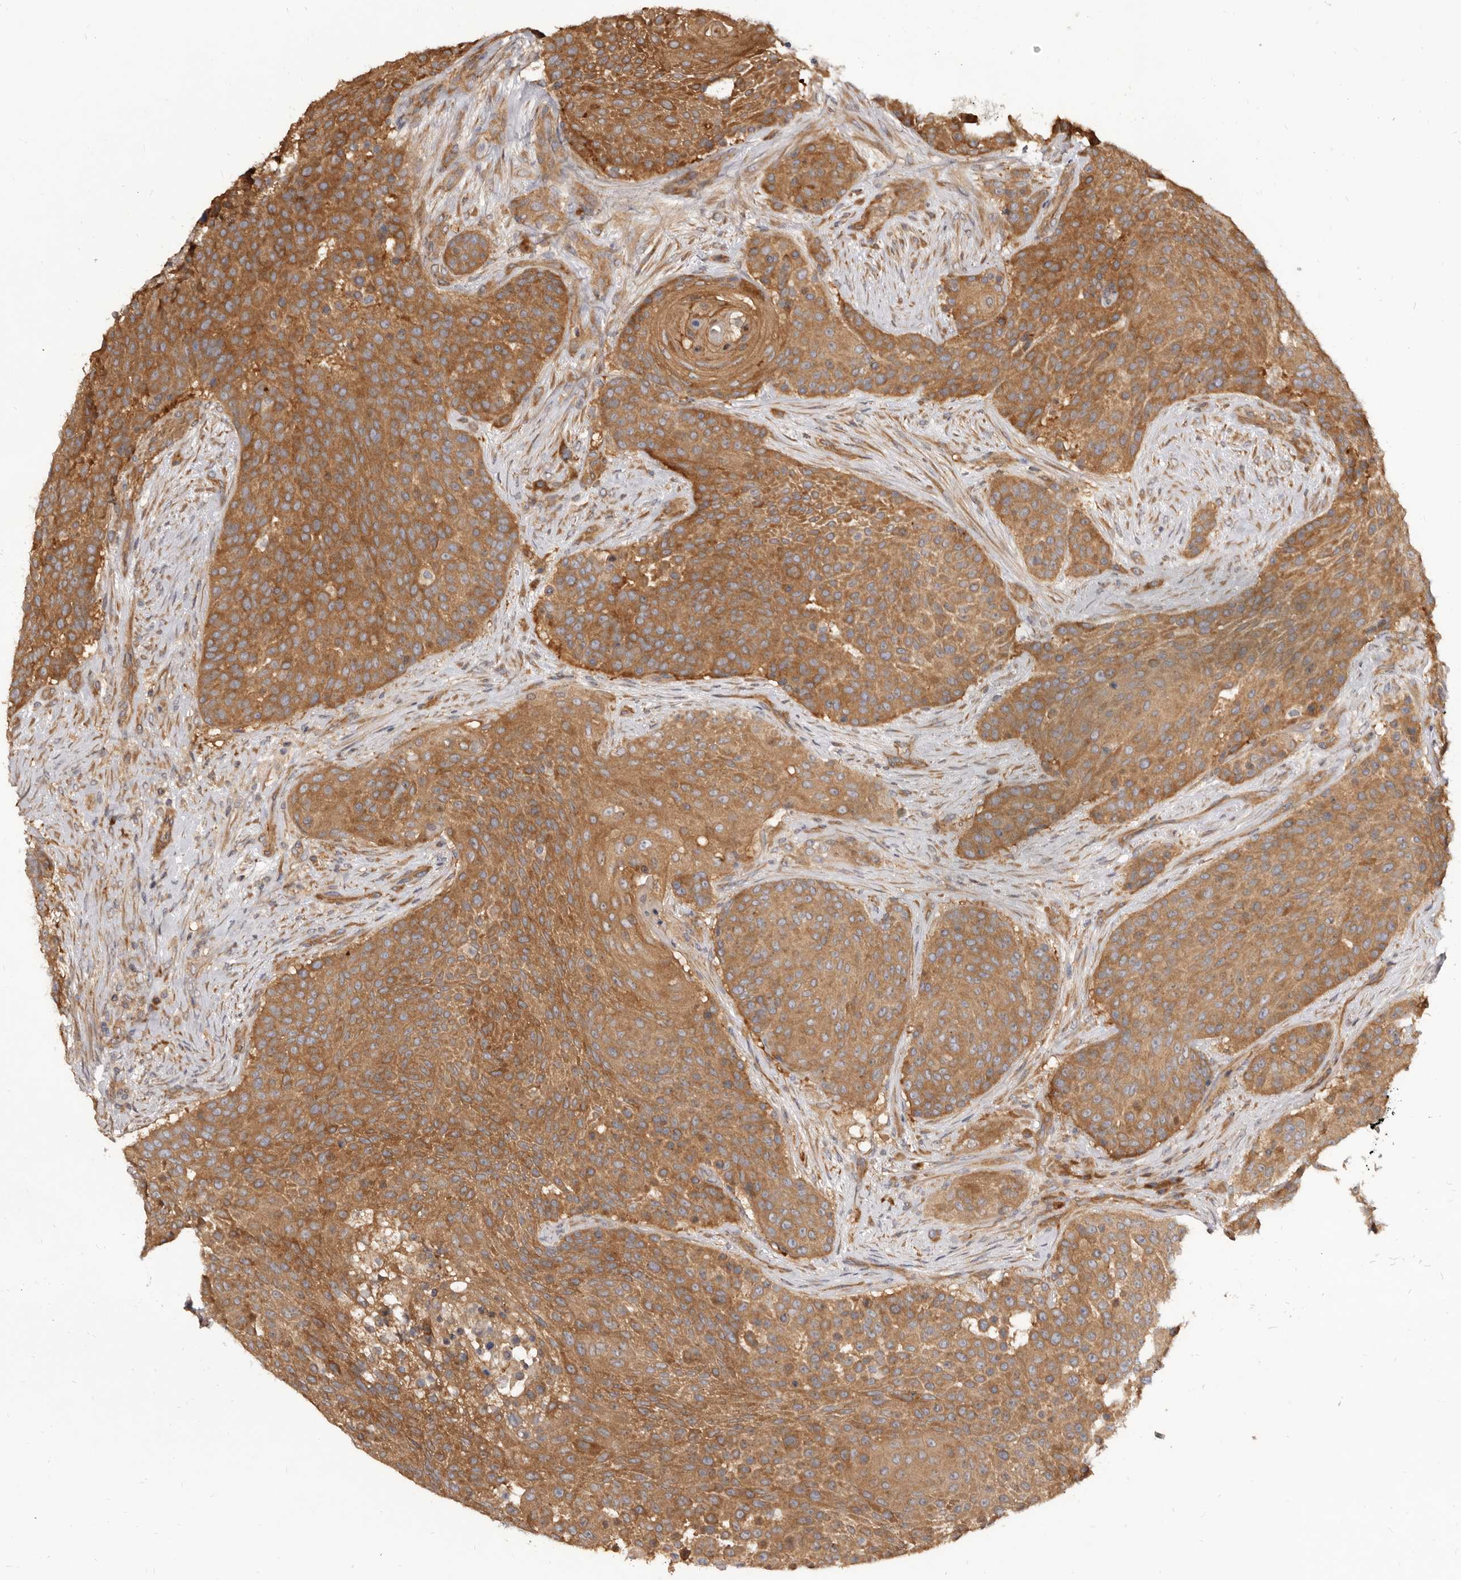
{"staining": {"intensity": "moderate", "quantity": ">75%", "location": "cytoplasmic/membranous"}, "tissue": "urothelial cancer", "cell_type": "Tumor cells", "image_type": "cancer", "snomed": [{"axis": "morphology", "description": "Urothelial carcinoma, High grade"}, {"axis": "topography", "description": "Urinary bladder"}], "caption": "This micrograph demonstrates IHC staining of human urothelial cancer, with medium moderate cytoplasmic/membranous staining in about >75% of tumor cells.", "gene": "ADAMTS20", "patient": {"sex": "female", "age": 63}}